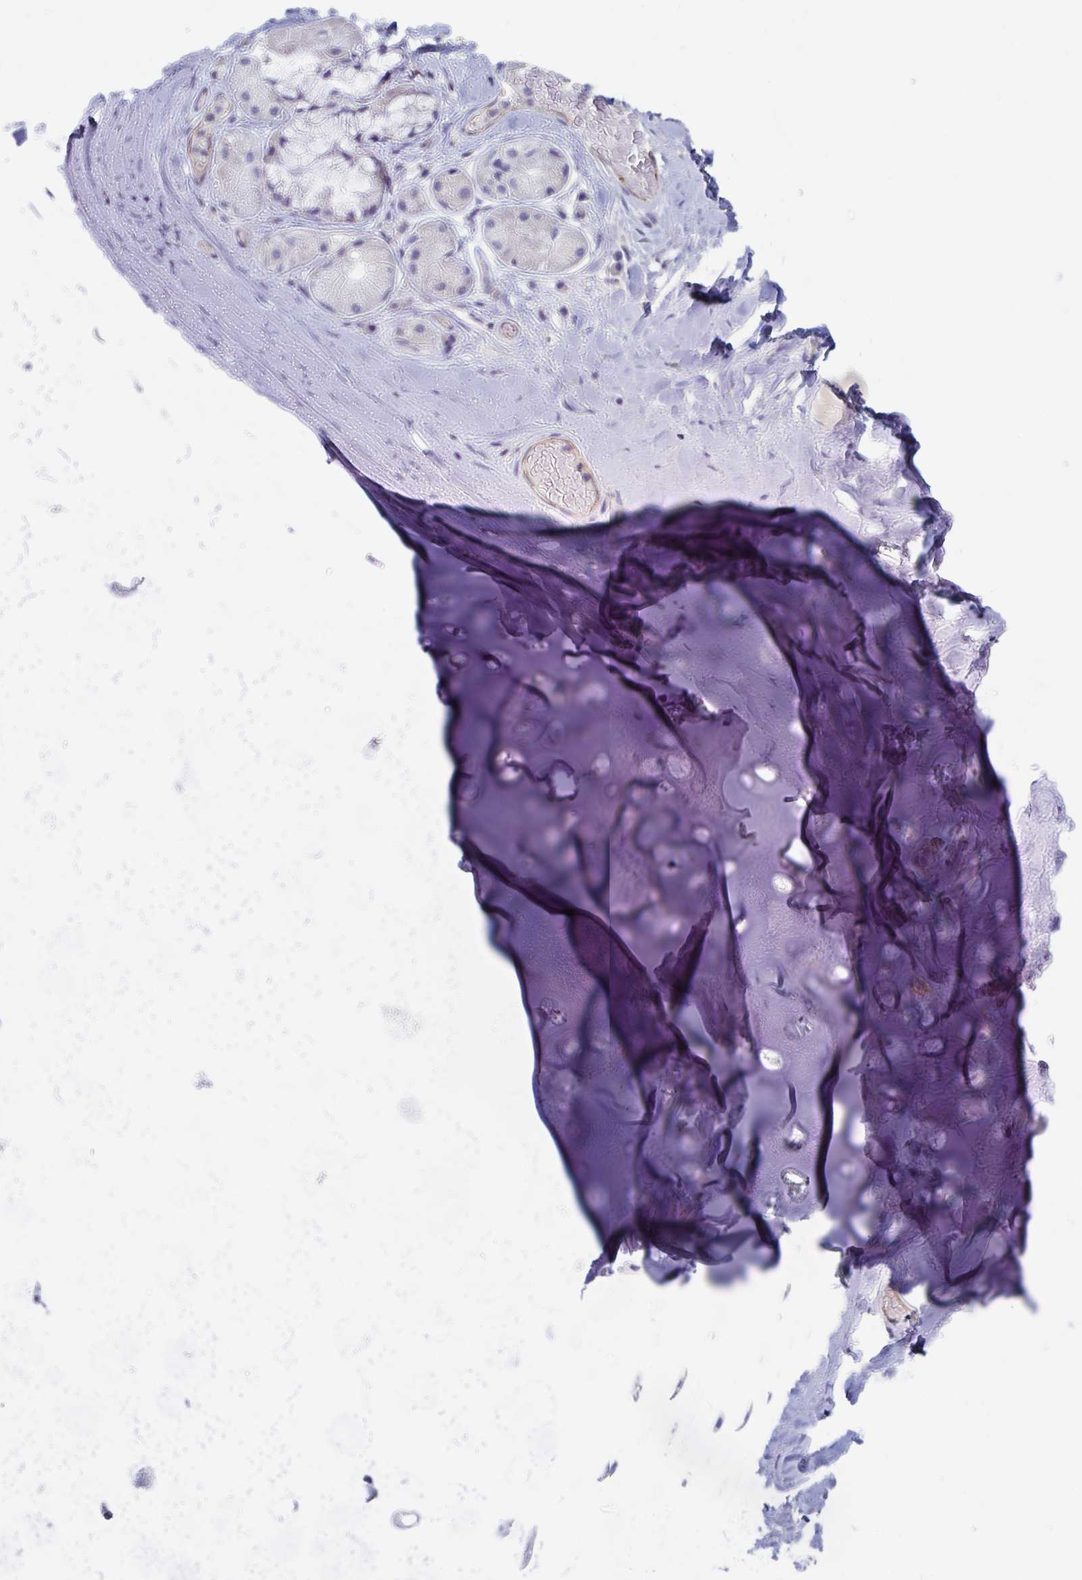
{"staining": {"intensity": "negative", "quantity": "none", "location": "none"}, "tissue": "adipose tissue", "cell_type": "Adipocytes", "image_type": "normal", "snomed": [{"axis": "morphology", "description": "Normal tissue, NOS"}, {"axis": "topography", "description": "Cartilage tissue"}, {"axis": "topography", "description": "Bronchus"}], "caption": "The immunohistochemistry photomicrograph has no significant expression in adipocytes of adipose tissue.", "gene": "ABHD16A", "patient": {"sex": "male", "age": 64}}